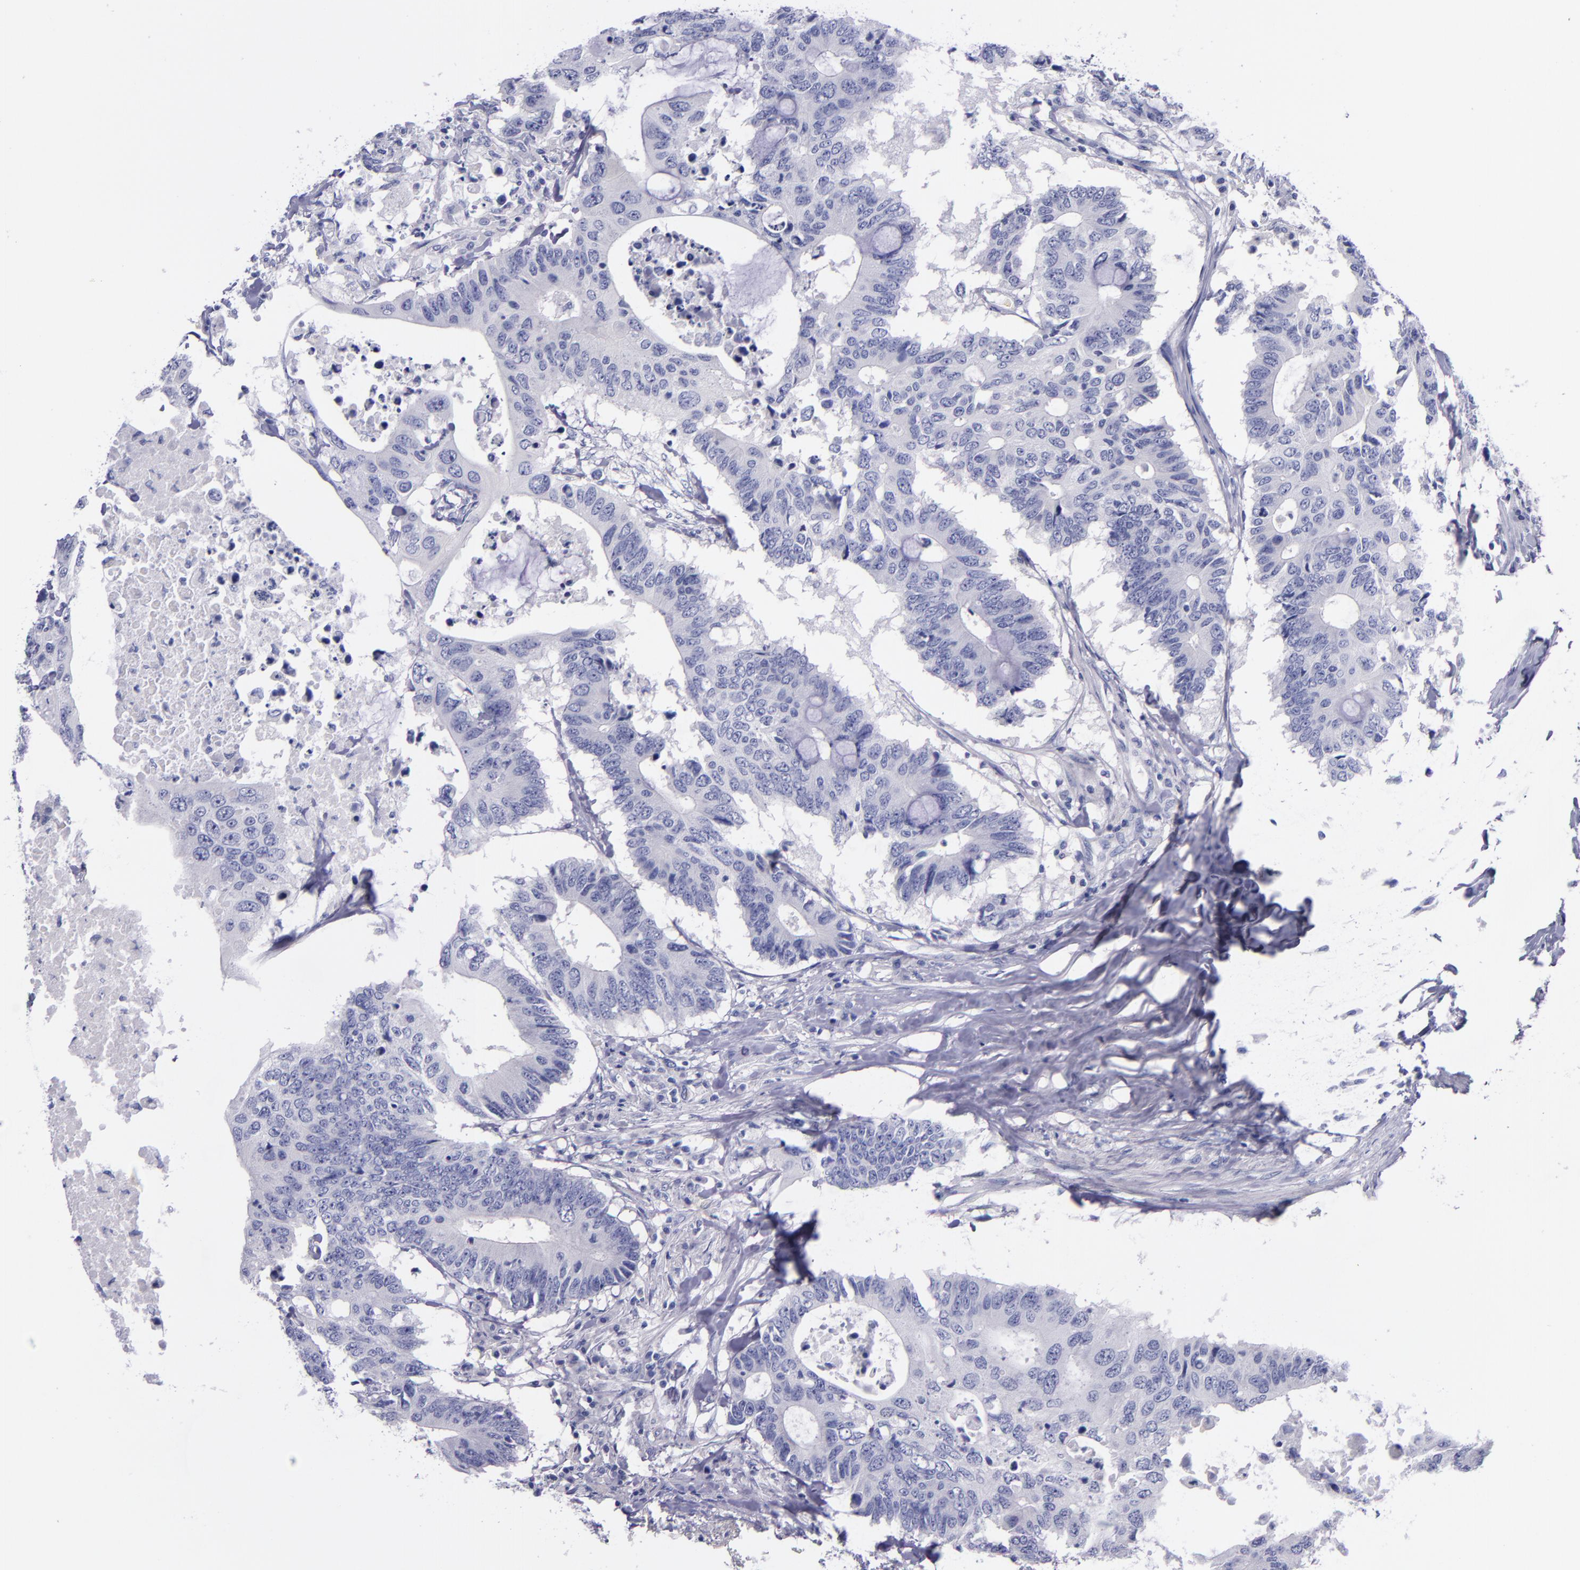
{"staining": {"intensity": "negative", "quantity": "none", "location": "none"}, "tissue": "colorectal cancer", "cell_type": "Tumor cells", "image_type": "cancer", "snomed": [{"axis": "morphology", "description": "Adenocarcinoma, NOS"}, {"axis": "topography", "description": "Colon"}], "caption": "DAB (3,3'-diaminobenzidine) immunohistochemical staining of human colorectal adenocarcinoma reveals no significant staining in tumor cells.", "gene": "SV2A", "patient": {"sex": "male", "age": 71}}